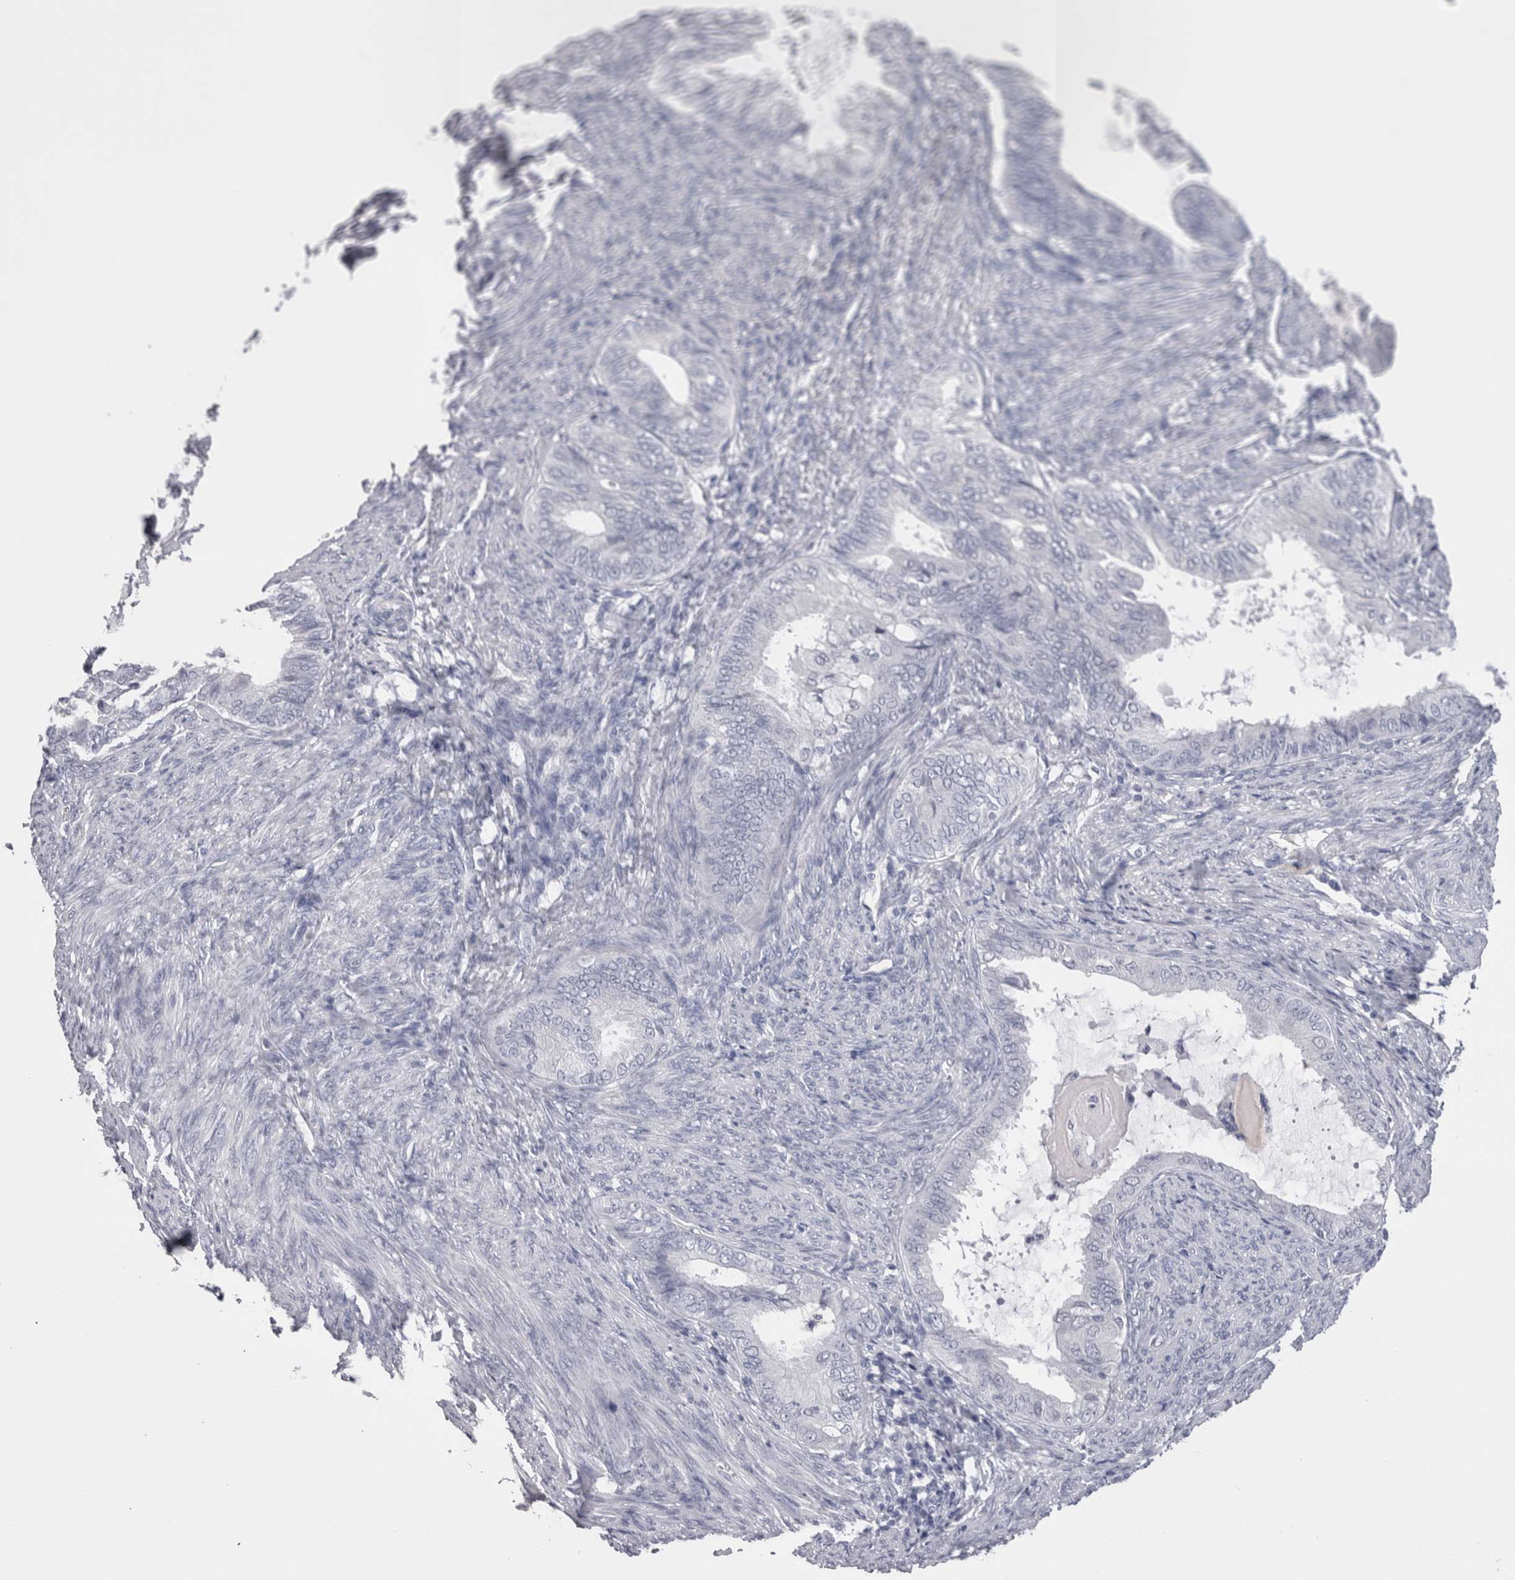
{"staining": {"intensity": "negative", "quantity": "none", "location": "none"}, "tissue": "endometrial cancer", "cell_type": "Tumor cells", "image_type": "cancer", "snomed": [{"axis": "morphology", "description": "Adenocarcinoma, NOS"}, {"axis": "topography", "description": "Endometrium"}], "caption": "Image shows no protein expression in tumor cells of endometrial cancer (adenocarcinoma) tissue.", "gene": "CDHR5", "patient": {"sex": "female", "age": 86}}